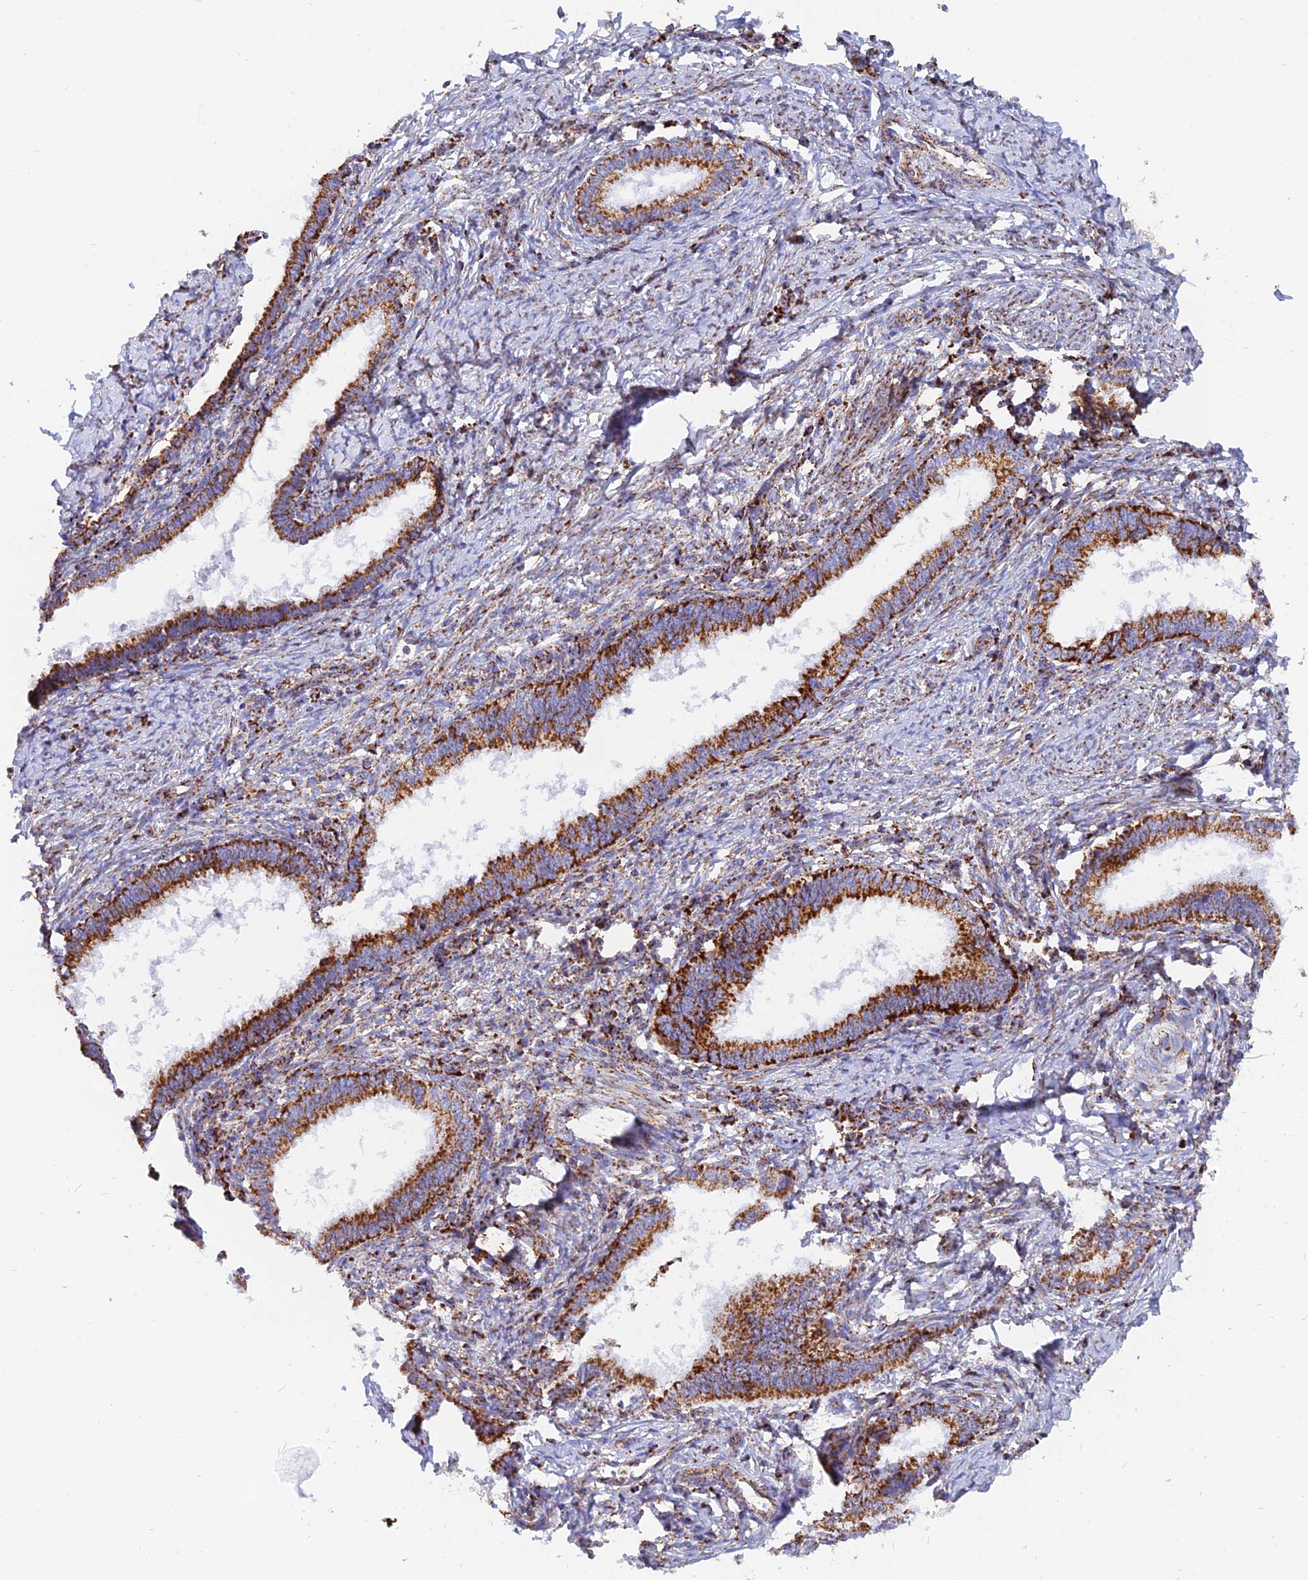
{"staining": {"intensity": "strong", "quantity": ">75%", "location": "cytoplasmic/membranous"}, "tissue": "cervical cancer", "cell_type": "Tumor cells", "image_type": "cancer", "snomed": [{"axis": "morphology", "description": "Adenocarcinoma, NOS"}, {"axis": "topography", "description": "Cervix"}], "caption": "IHC image of neoplastic tissue: cervical cancer (adenocarcinoma) stained using immunohistochemistry (IHC) reveals high levels of strong protein expression localized specifically in the cytoplasmic/membranous of tumor cells, appearing as a cytoplasmic/membranous brown color.", "gene": "NDUFB6", "patient": {"sex": "female", "age": 36}}